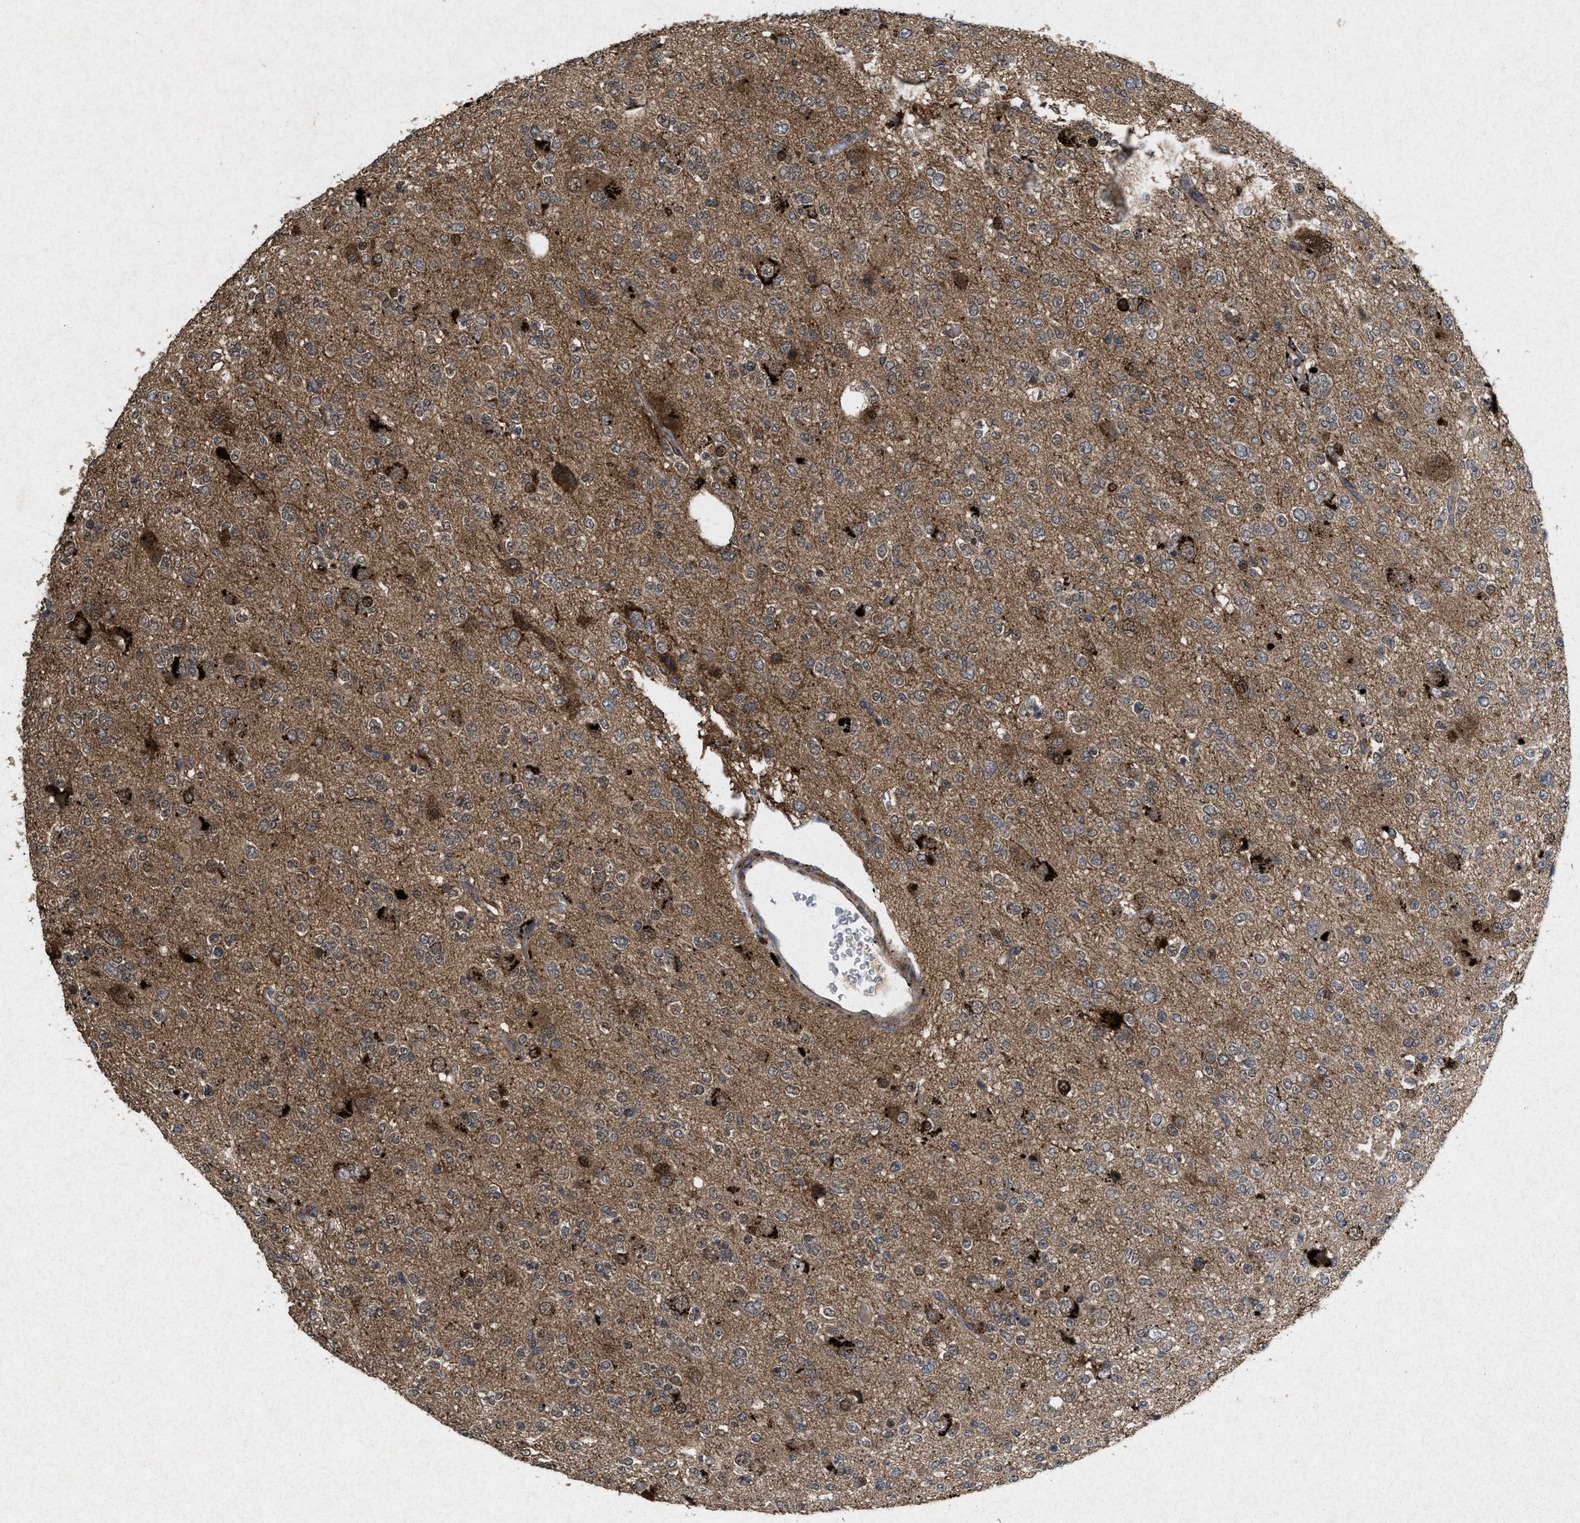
{"staining": {"intensity": "weak", "quantity": "25%-75%", "location": "cytoplasmic/membranous,nuclear"}, "tissue": "glioma", "cell_type": "Tumor cells", "image_type": "cancer", "snomed": [{"axis": "morphology", "description": "Glioma, malignant, Low grade"}, {"axis": "topography", "description": "Brain"}], "caption": "Tumor cells show weak cytoplasmic/membranous and nuclear positivity in approximately 25%-75% of cells in malignant low-grade glioma.", "gene": "MSI2", "patient": {"sex": "male", "age": 38}}